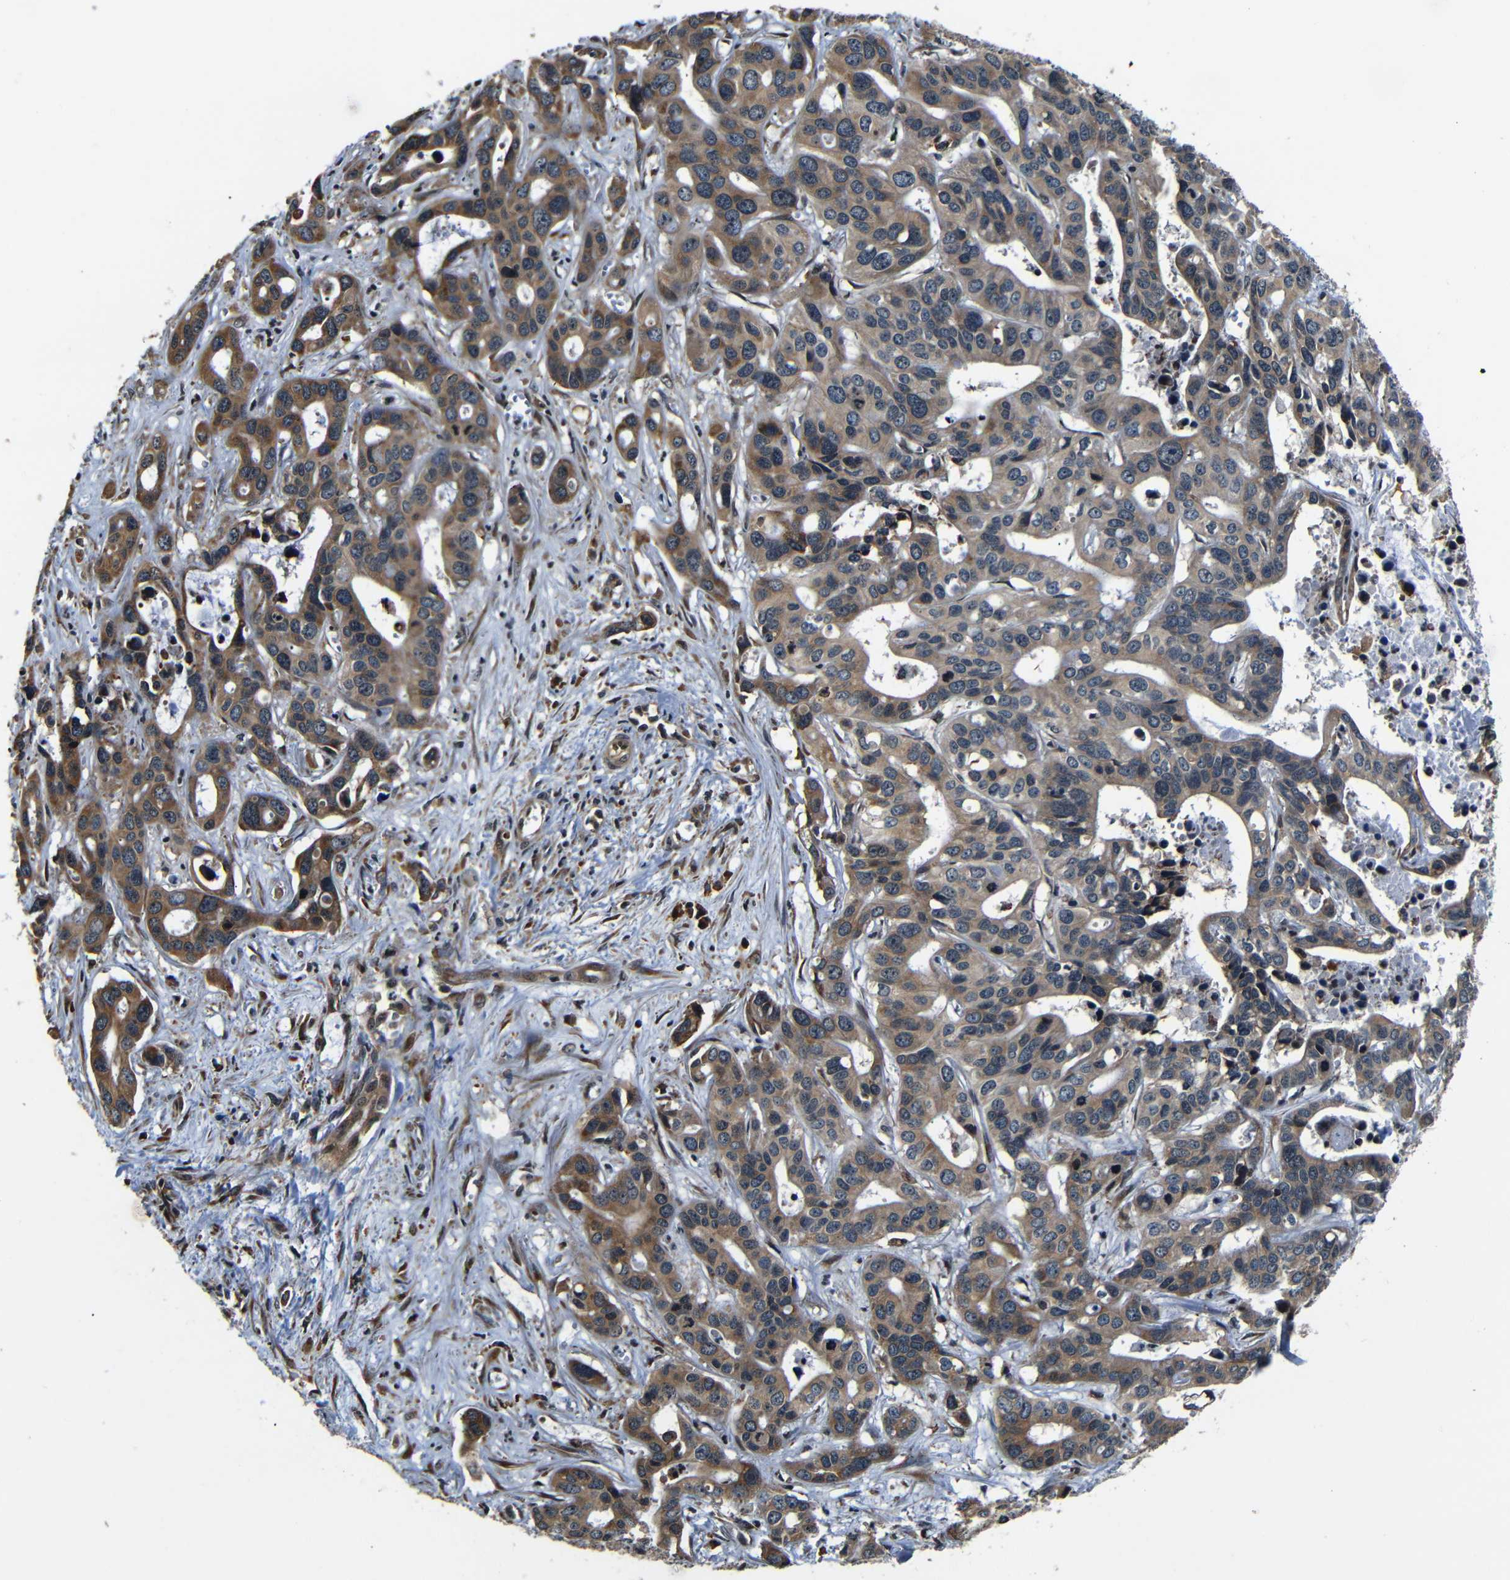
{"staining": {"intensity": "moderate", "quantity": ">75%", "location": "cytoplasmic/membranous"}, "tissue": "liver cancer", "cell_type": "Tumor cells", "image_type": "cancer", "snomed": [{"axis": "morphology", "description": "Cholangiocarcinoma"}, {"axis": "topography", "description": "Liver"}], "caption": "Moderate cytoplasmic/membranous staining for a protein is seen in about >75% of tumor cells of liver cancer (cholangiocarcinoma) using IHC.", "gene": "NCBP3", "patient": {"sex": "female", "age": 65}}